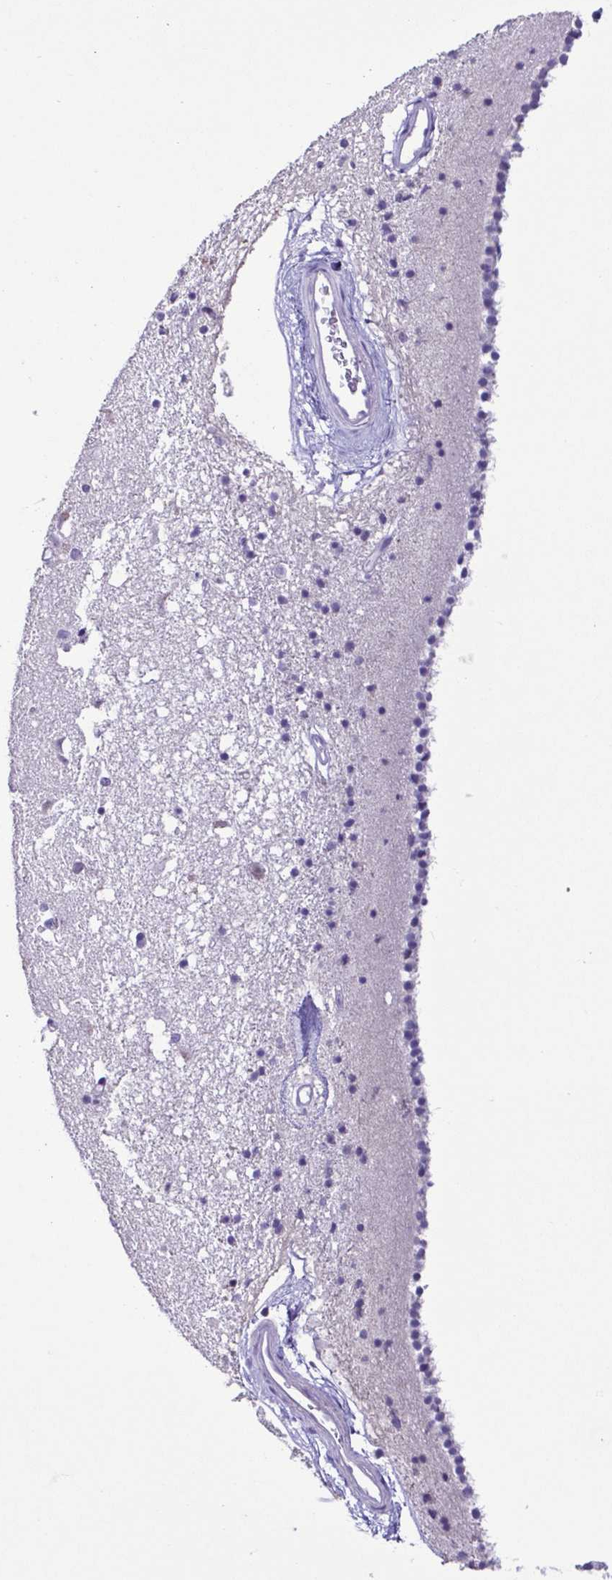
{"staining": {"intensity": "negative", "quantity": "none", "location": "none"}, "tissue": "caudate", "cell_type": "Glial cells", "image_type": "normal", "snomed": [{"axis": "morphology", "description": "Normal tissue, NOS"}, {"axis": "topography", "description": "Lateral ventricle wall"}], "caption": "High magnification brightfield microscopy of benign caudate stained with DAB (3,3'-diaminobenzidine) (brown) and counterstained with hematoxylin (blue): glial cells show no significant positivity.", "gene": "CBY2", "patient": {"sex": "female", "age": 71}}